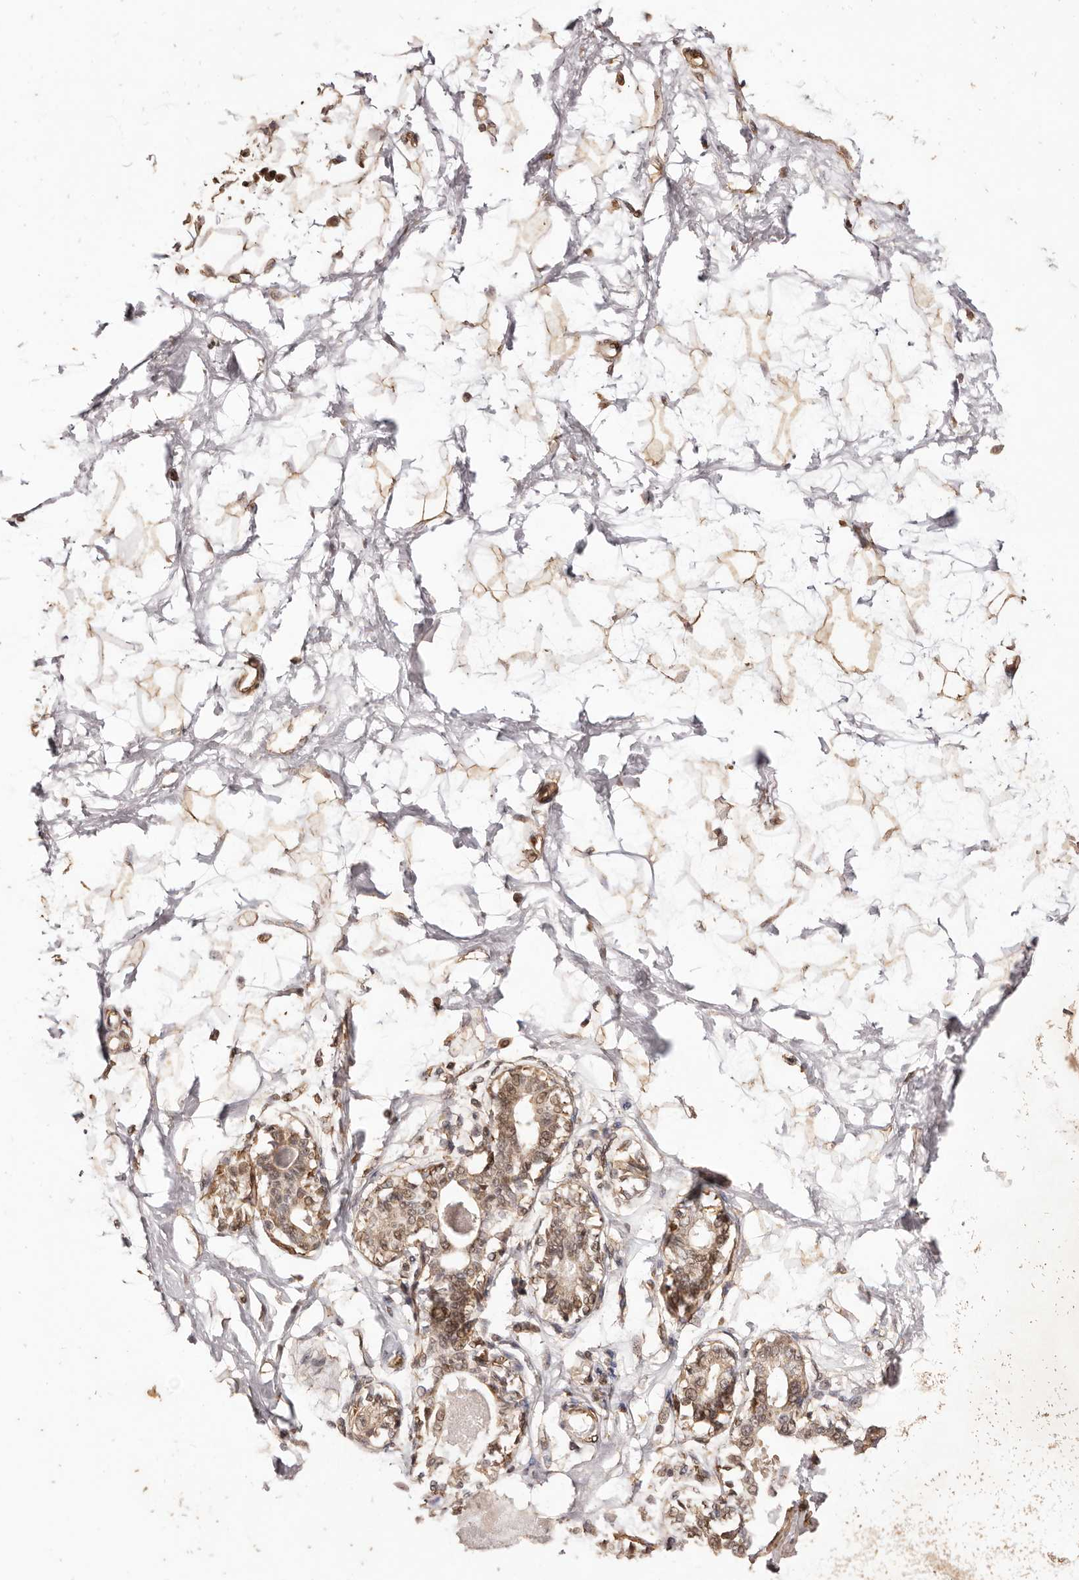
{"staining": {"intensity": "moderate", "quantity": ">75%", "location": "cytoplasmic/membranous,nuclear"}, "tissue": "breast", "cell_type": "Adipocytes", "image_type": "normal", "snomed": [{"axis": "morphology", "description": "Normal tissue, NOS"}, {"axis": "topography", "description": "Breast"}], "caption": "Human breast stained with a brown dye exhibits moderate cytoplasmic/membranous,nuclear positive expression in approximately >75% of adipocytes.", "gene": "UBR2", "patient": {"sex": "female", "age": 45}}